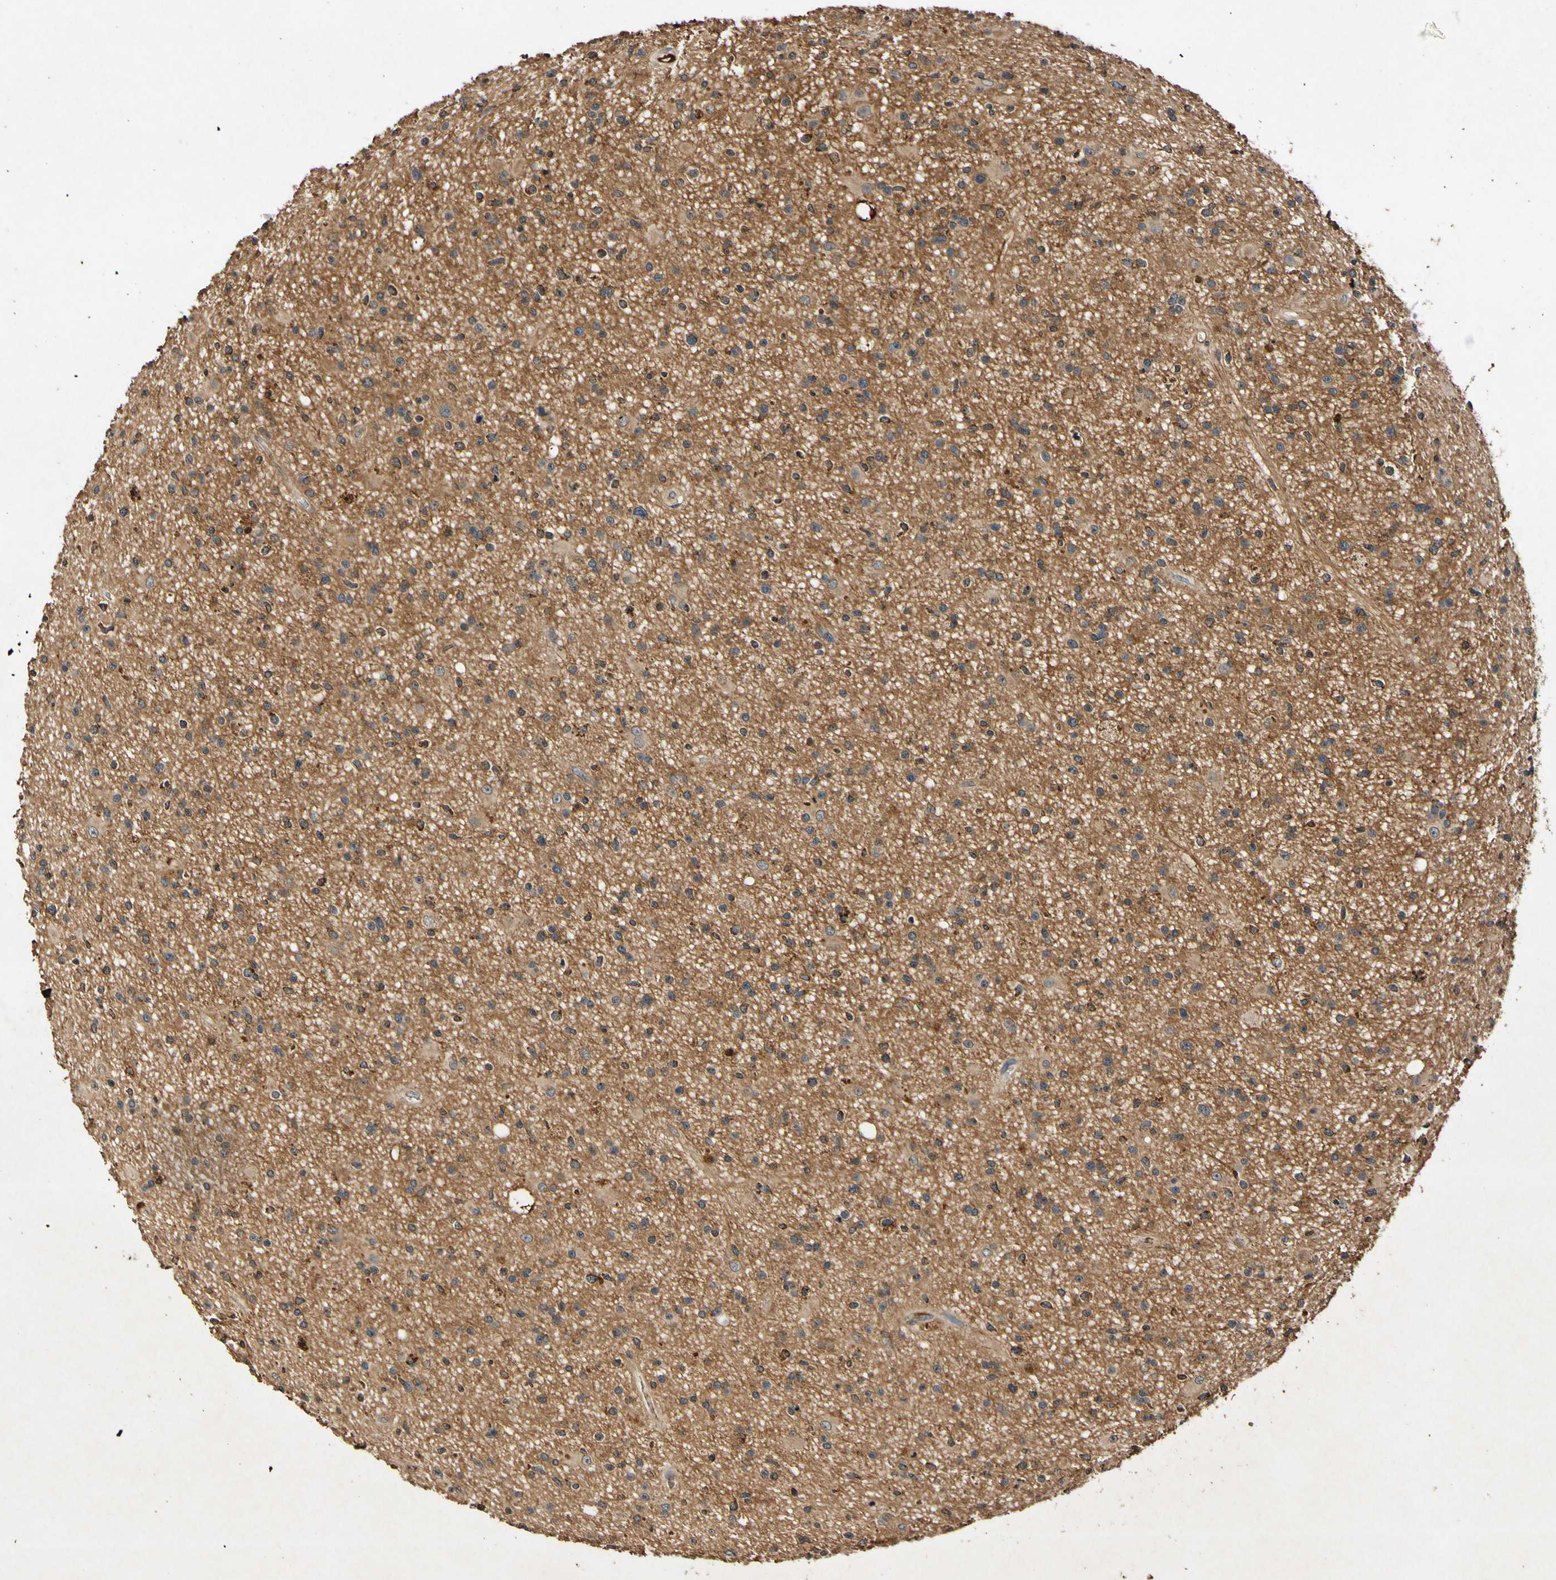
{"staining": {"intensity": "moderate", "quantity": ">75%", "location": "cytoplasmic/membranous"}, "tissue": "glioma", "cell_type": "Tumor cells", "image_type": "cancer", "snomed": [{"axis": "morphology", "description": "Glioma, malignant, High grade"}, {"axis": "topography", "description": "Brain"}], "caption": "The immunohistochemical stain highlights moderate cytoplasmic/membranous expression in tumor cells of malignant high-grade glioma tissue. (DAB IHC, brown staining for protein, blue staining for nuclei).", "gene": "PLAT", "patient": {"sex": "male", "age": 33}}